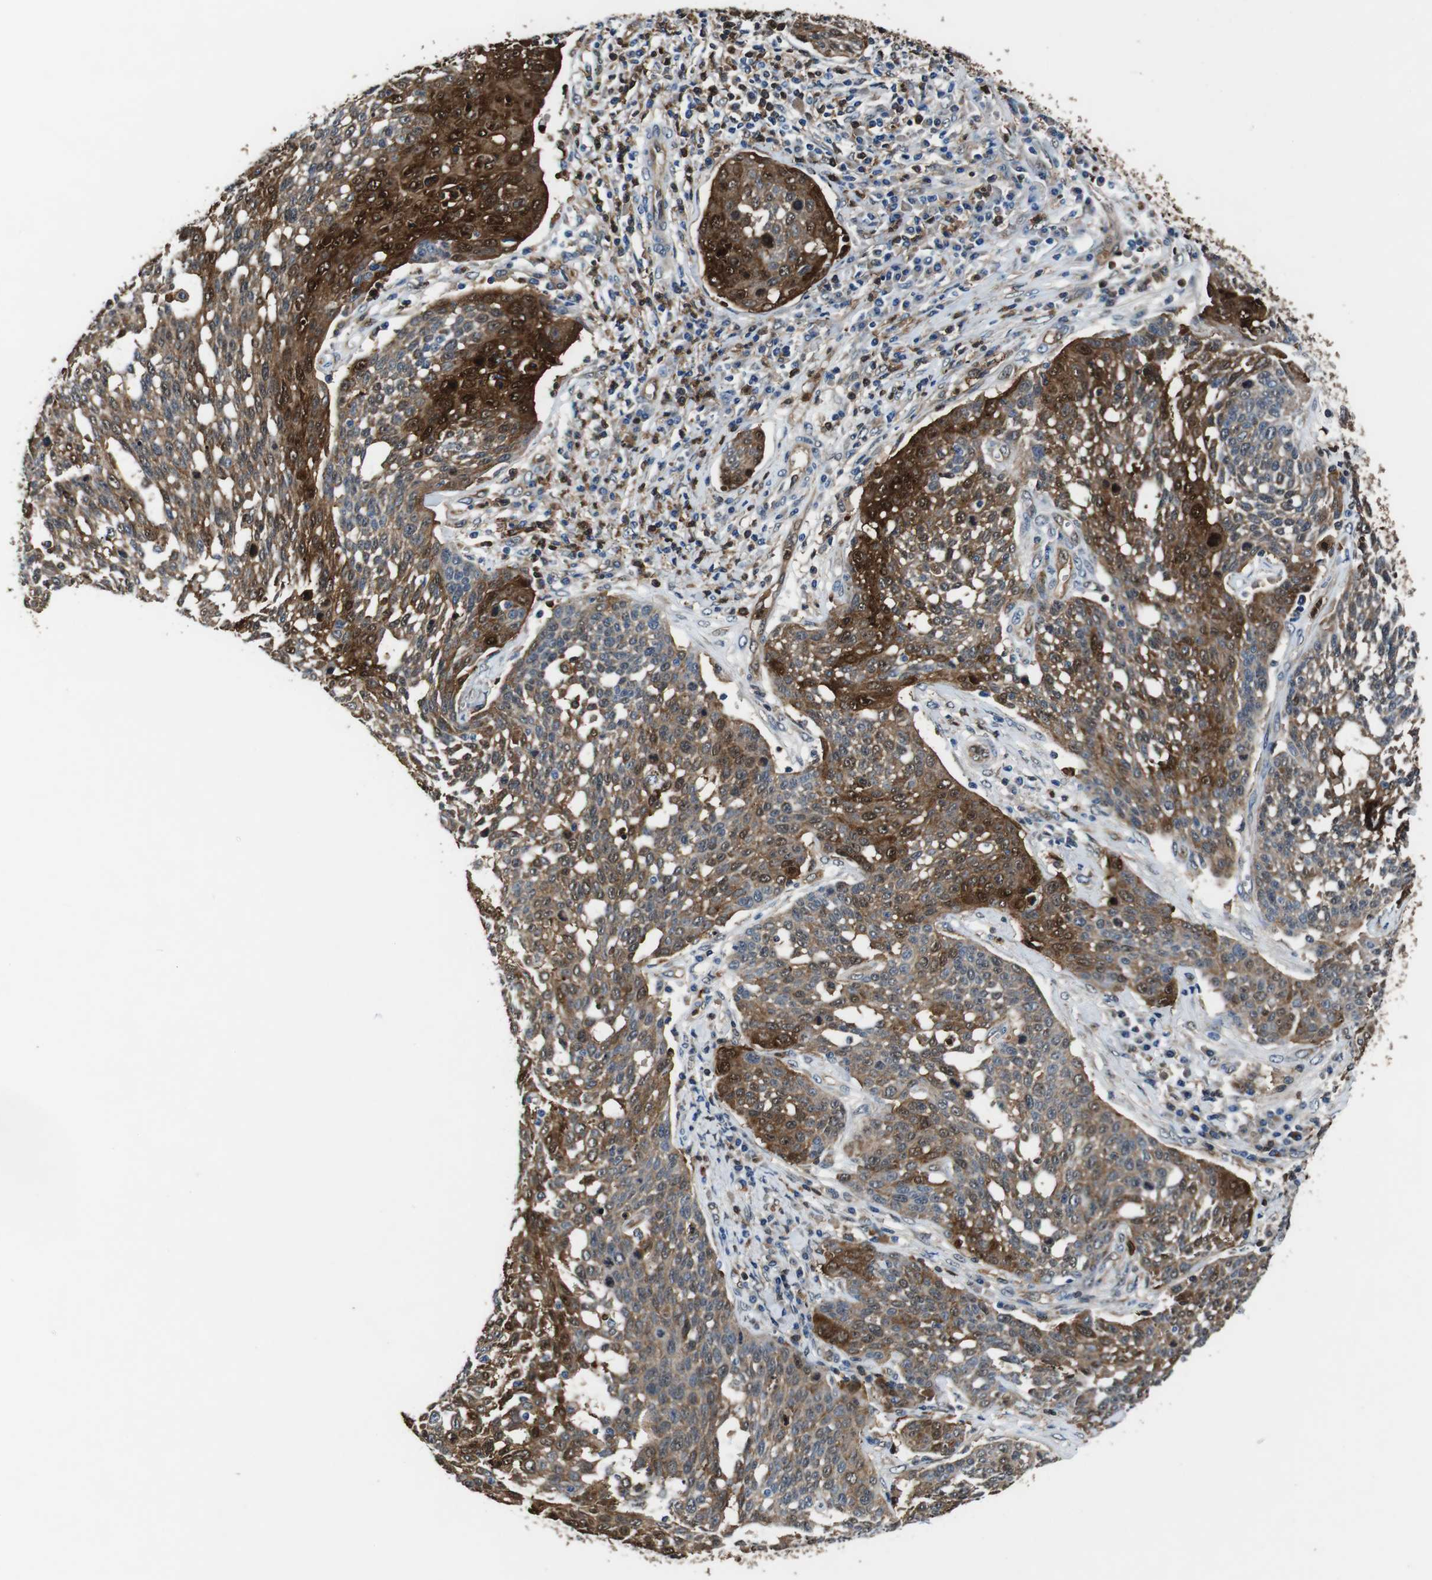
{"staining": {"intensity": "strong", "quantity": "25%-75%", "location": "cytoplasmic/membranous,nuclear"}, "tissue": "cervical cancer", "cell_type": "Tumor cells", "image_type": "cancer", "snomed": [{"axis": "morphology", "description": "Squamous cell carcinoma, NOS"}, {"axis": "topography", "description": "Cervix"}], "caption": "Squamous cell carcinoma (cervical) stained with a brown dye shows strong cytoplasmic/membranous and nuclear positive staining in approximately 25%-75% of tumor cells.", "gene": "ANXA1", "patient": {"sex": "female", "age": 34}}